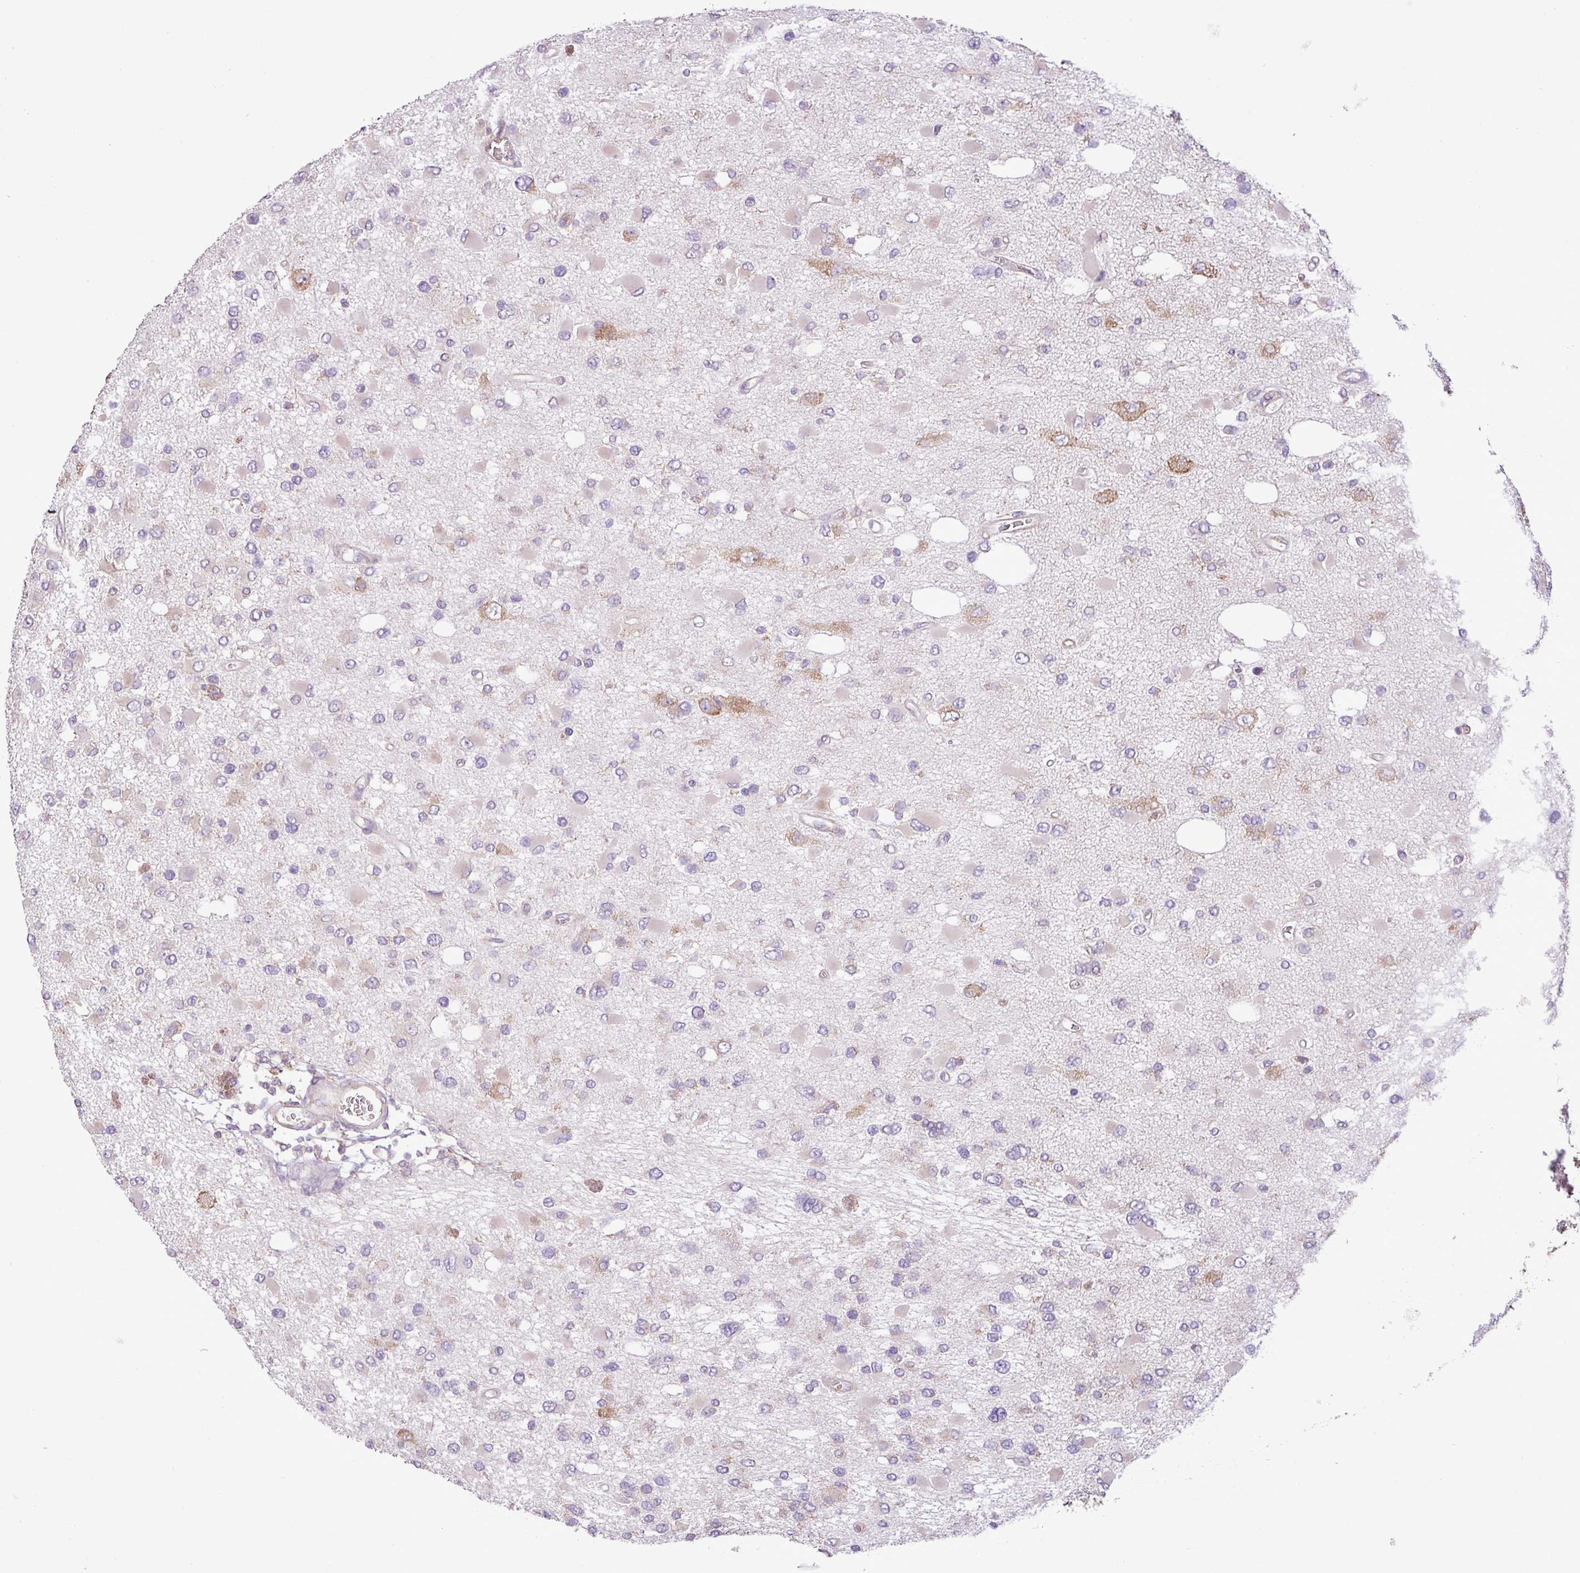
{"staining": {"intensity": "negative", "quantity": "none", "location": "none"}, "tissue": "glioma", "cell_type": "Tumor cells", "image_type": "cancer", "snomed": [{"axis": "morphology", "description": "Glioma, malignant, High grade"}, {"axis": "topography", "description": "Brain"}], "caption": "An IHC micrograph of glioma is shown. There is no staining in tumor cells of glioma.", "gene": "RPL13", "patient": {"sex": "male", "age": 53}}